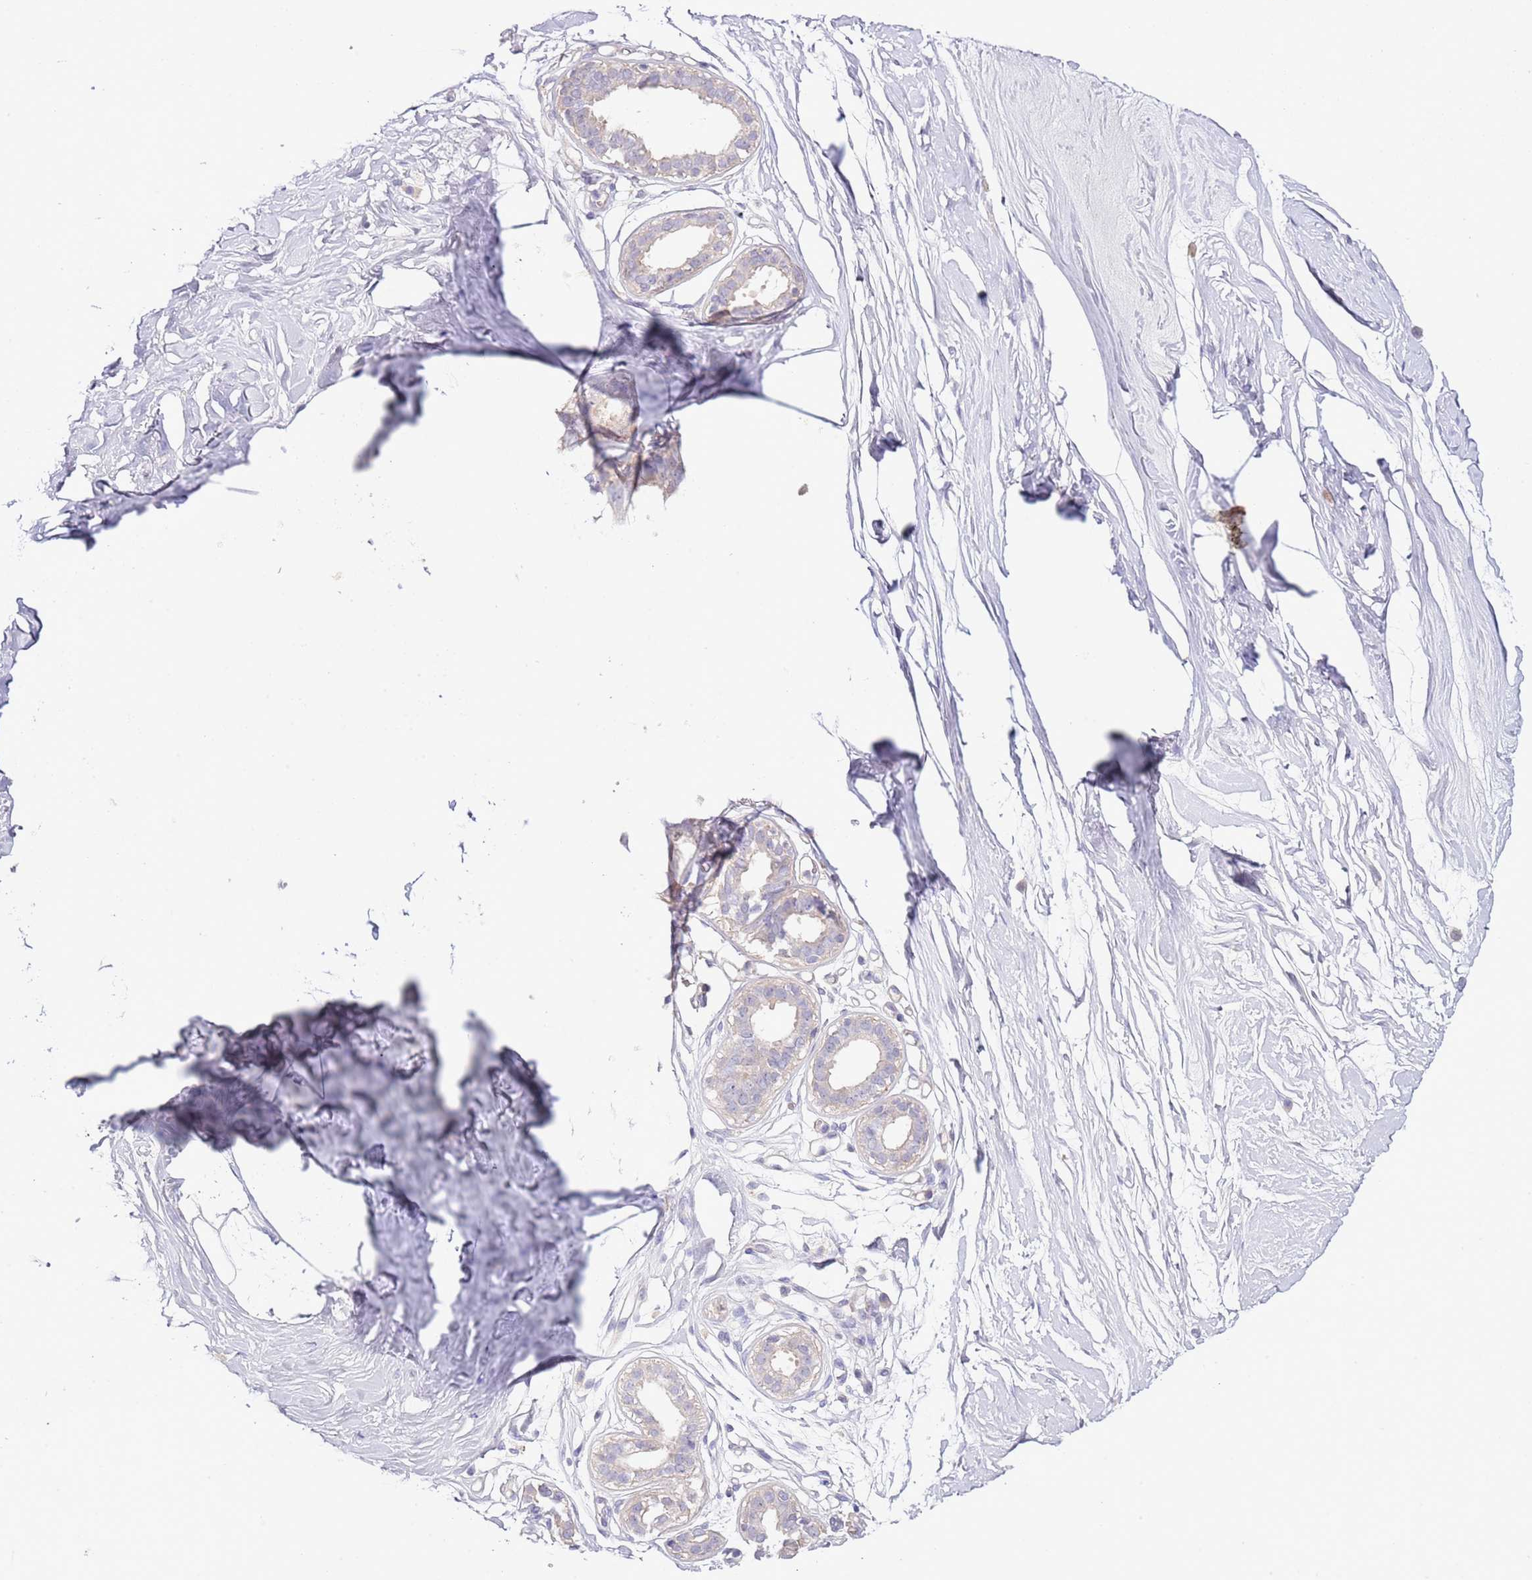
{"staining": {"intensity": "negative", "quantity": "none", "location": "none"}, "tissue": "breast", "cell_type": "Adipocytes", "image_type": "normal", "snomed": [{"axis": "morphology", "description": "Normal tissue, NOS"}, {"axis": "topography", "description": "Breast"}], "caption": "Immunohistochemistry (IHC) image of normal human breast stained for a protein (brown), which shows no expression in adipocytes. (DAB immunohistochemistry (IHC), high magnification).", "gene": "ABHD17A", "patient": {"sex": "female", "age": 45}}